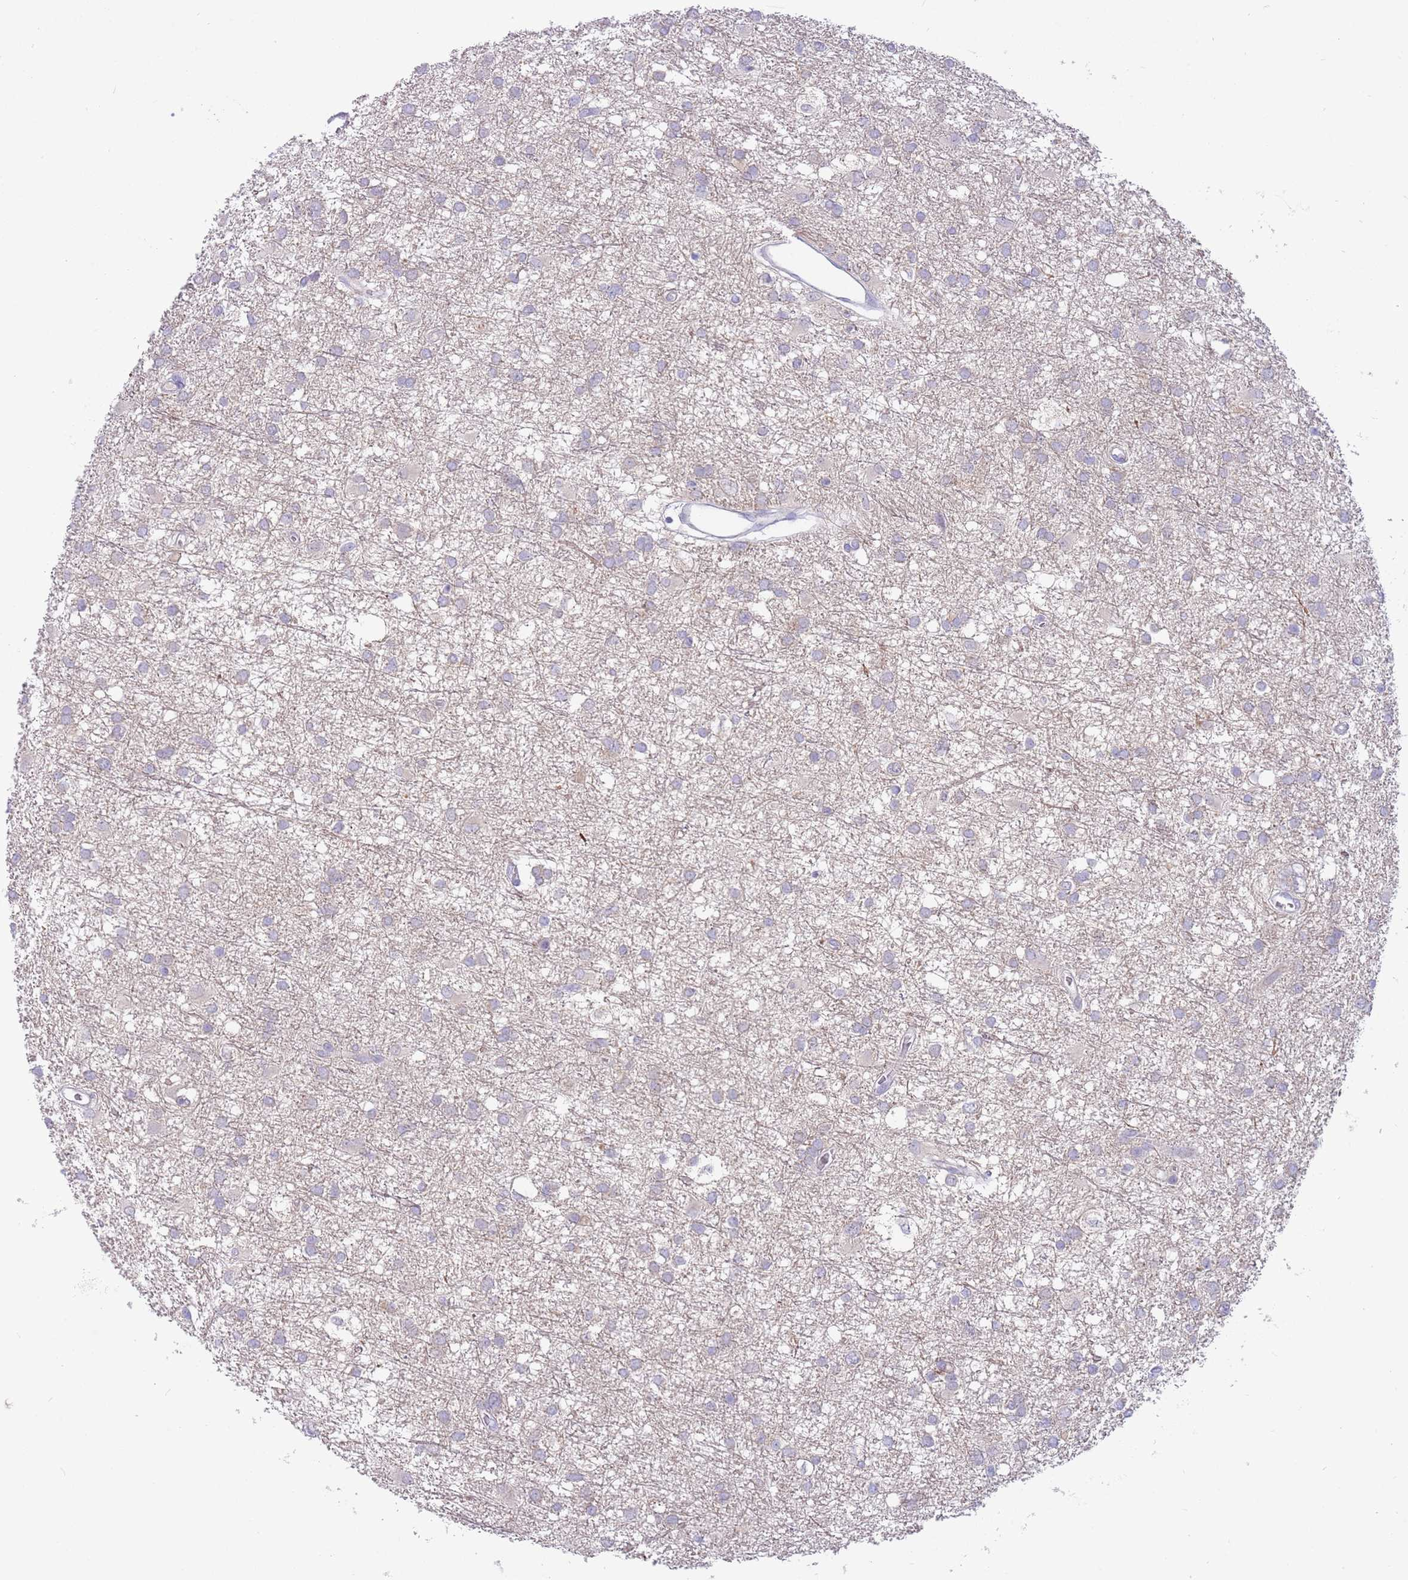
{"staining": {"intensity": "negative", "quantity": "none", "location": "none"}, "tissue": "glioma", "cell_type": "Tumor cells", "image_type": "cancer", "snomed": [{"axis": "morphology", "description": "Glioma, malignant, High grade"}, {"axis": "topography", "description": "Brain"}], "caption": "DAB immunohistochemical staining of high-grade glioma (malignant) reveals no significant staining in tumor cells.", "gene": "DDHD1", "patient": {"sex": "male", "age": 61}}